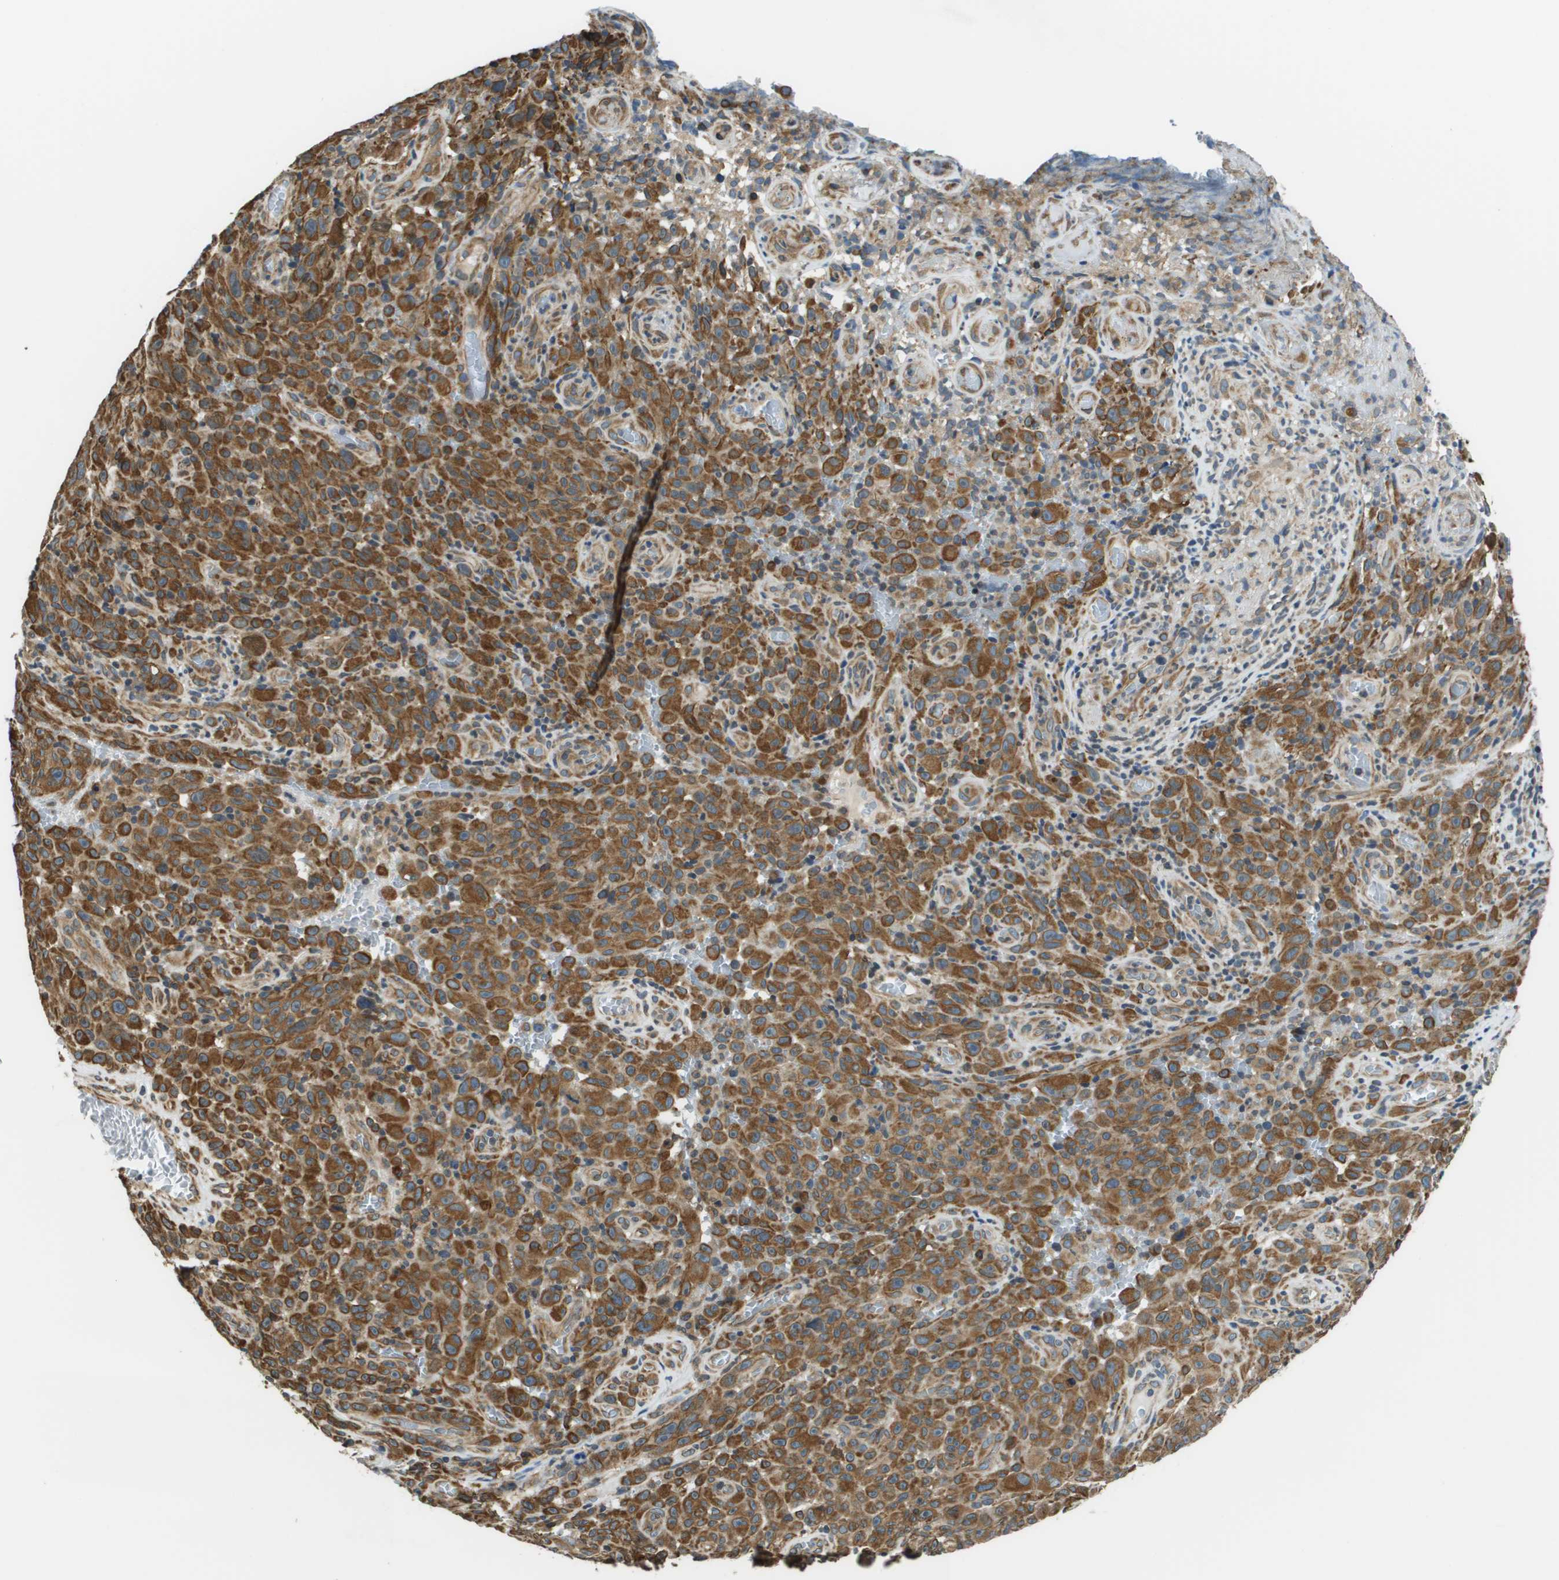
{"staining": {"intensity": "moderate", "quantity": ">75%", "location": "cytoplasmic/membranous"}, "tissue": "melanoma", "cell_type": "Tumor cells", "image_type": "cancer", "snomed": [{"axis": "morphology", "description": "Malignant melanoma, NOS"}, {"axis": "topography", "description": "Skin"}], "caption": "Immunohistochemistry (IHC) of melanoma demonstrates medium levels of moderate cytoplasmic/membranous positivity in about >75% of tumor cells.", "gene": "SEC62", "patient": {"sex": "female", "age": 82}}